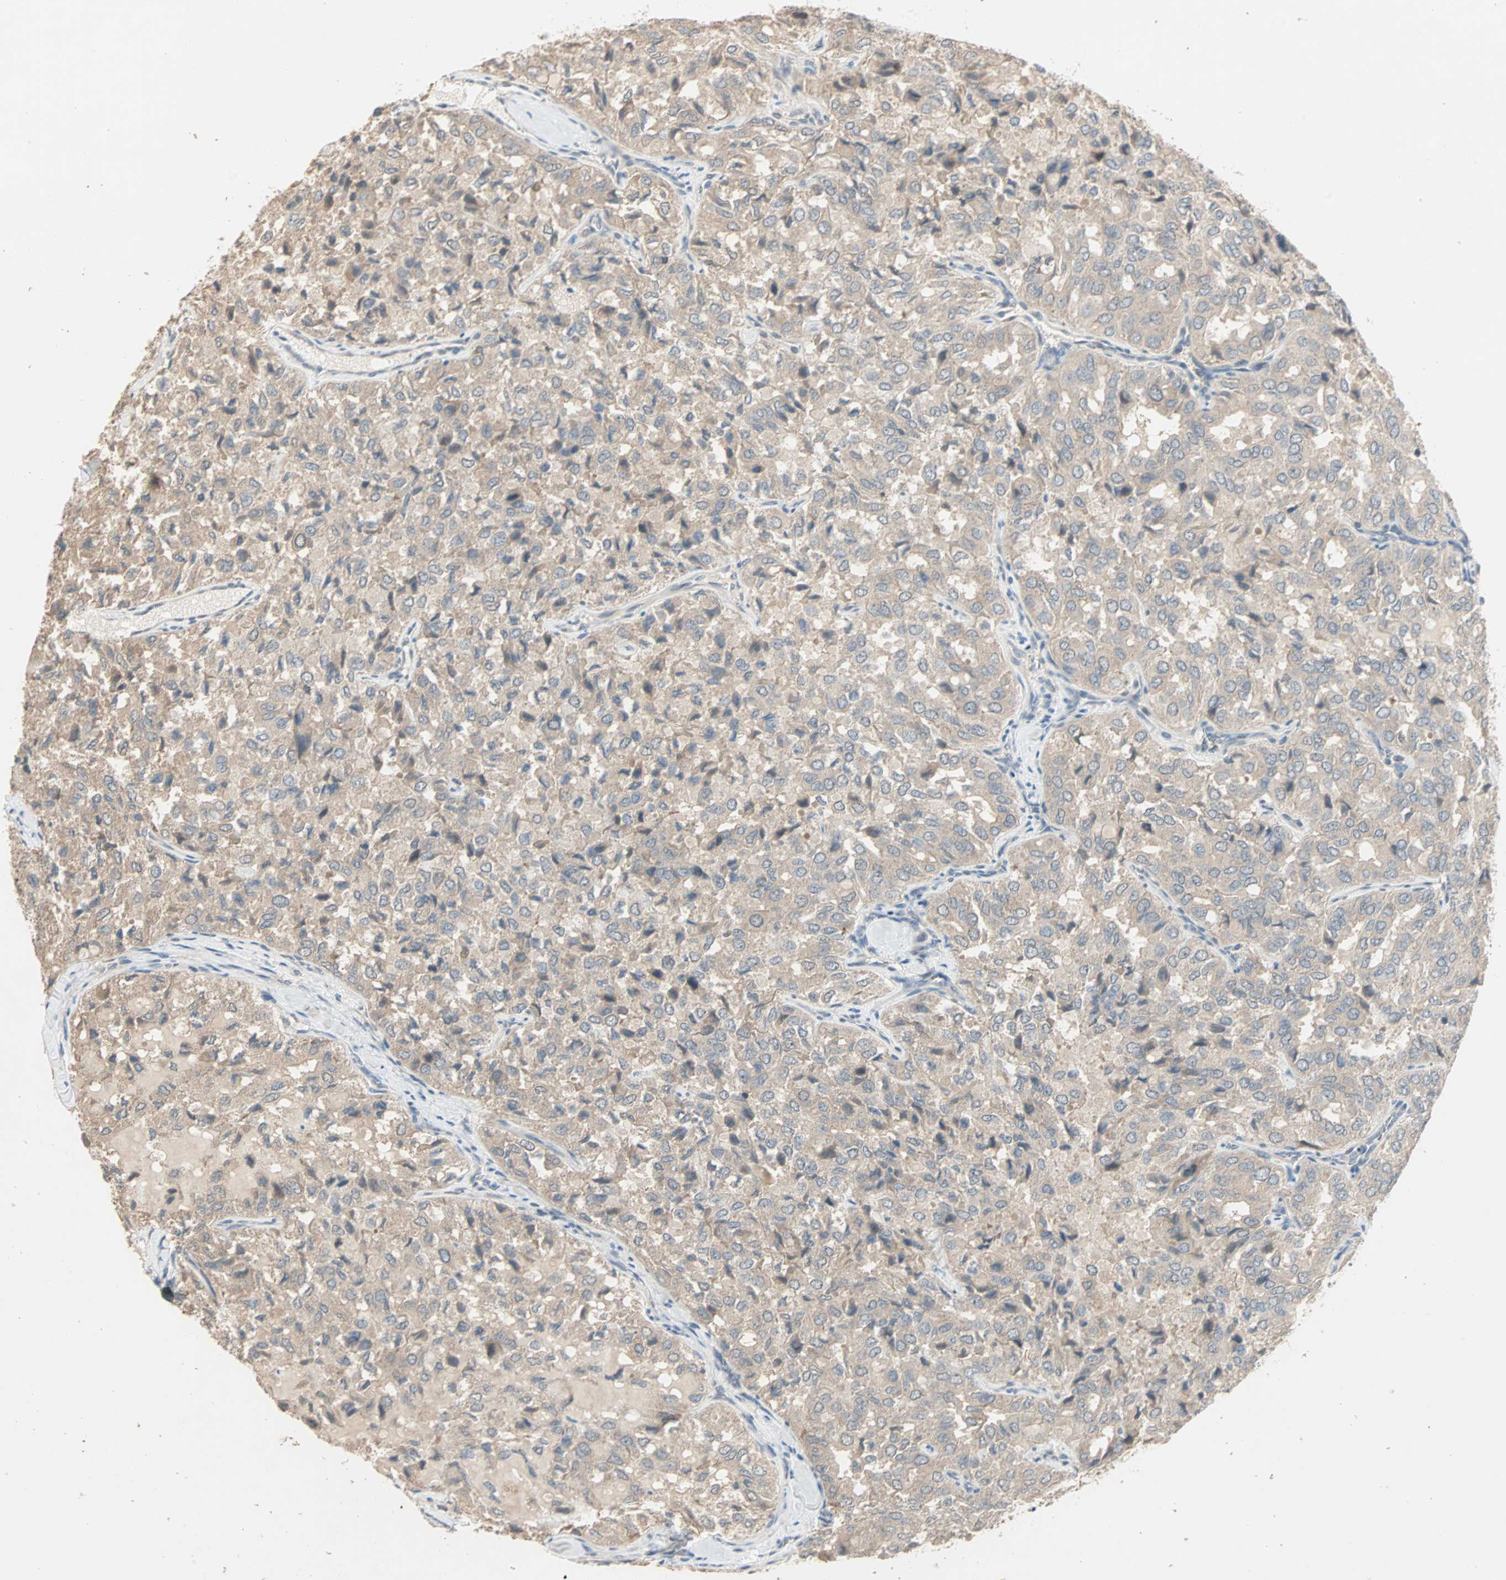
{"staining": {"intensity": "weak", "quantity": ">75%", "location": "cytoplasmic/membranous"}, "tissue": "thyroid cancer", "cell_type": "Tumor cells", "image_type": "cancer", "snomed": [{"axis": "morphology", "description": "Follicular adenoma carcinoma, NOS"}, {"axis": "topography", "description": "Thyroid gland"}], "caption": "IHC image of neoplastic tissue: thyroid cancer (follicular adenoma carcinoma) stained using immunohistochemistry shows low levels of weak protein expression localized specifically in the cytoplasmic/membranous of tumor cells, appearing as a cytoplasmic/membranous brown color.", "gene": "TTF2", "patient": {"sex": "male", "age": 75}}